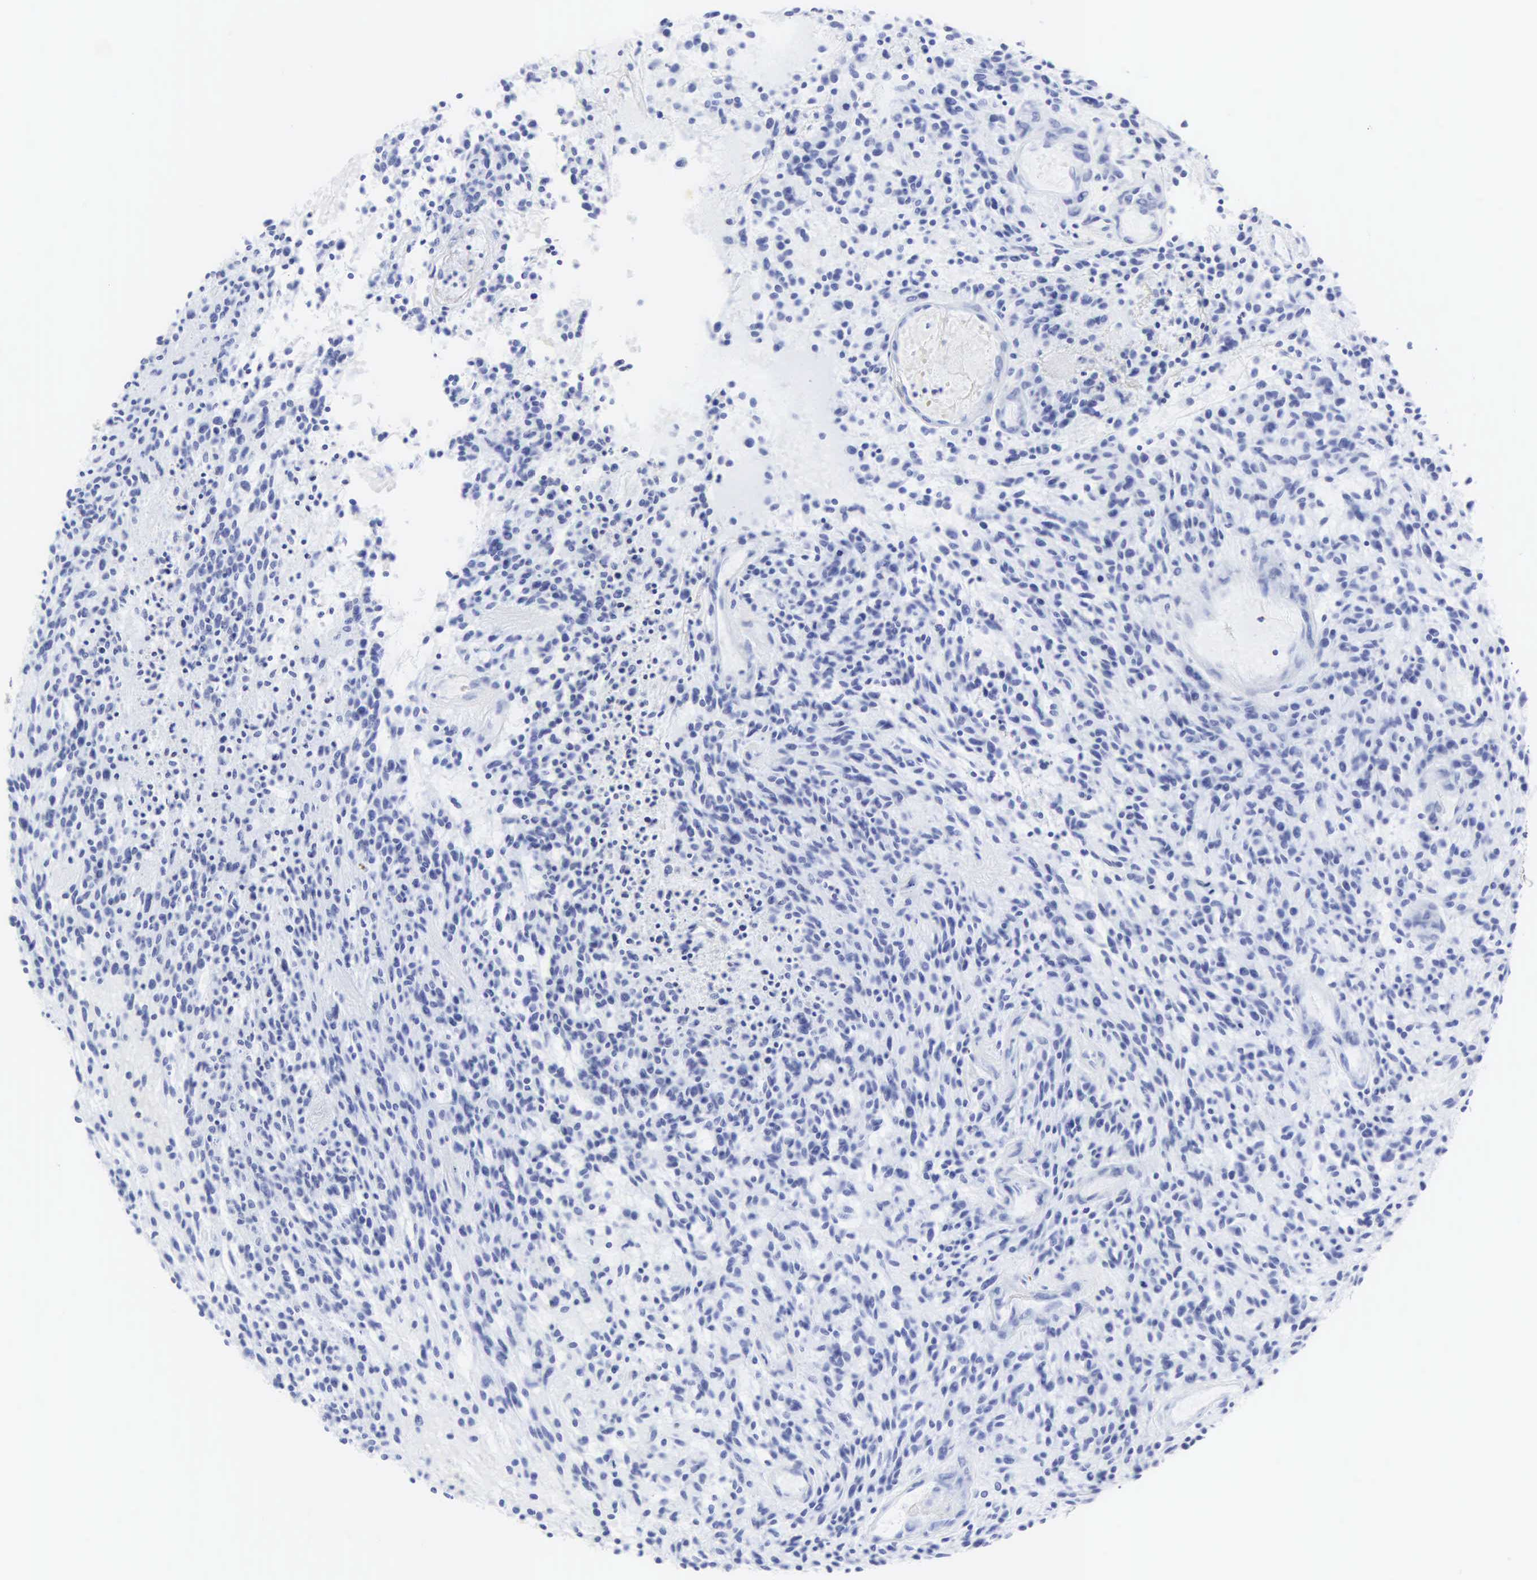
{"staining": {"intensity": "negative", "quantity": "none", "location": "none"}, "tissue": "glioma", "cell_type": "Tumor cells", "image_type": "cancer", "snomed": [{"axis": "morphology", "description": "Glioma, malignant, High grade"}, {"axis": "topography", "description": "Brain"}], "caption": "Glioma was stained to show a protein in brown. There is no significant positivity in tumor cells. (DAB (3,3'-diaminobenzidine) IHC, high magnification).", "gene": "CGB3", "patient": {"sex": "female", "age": 13}}